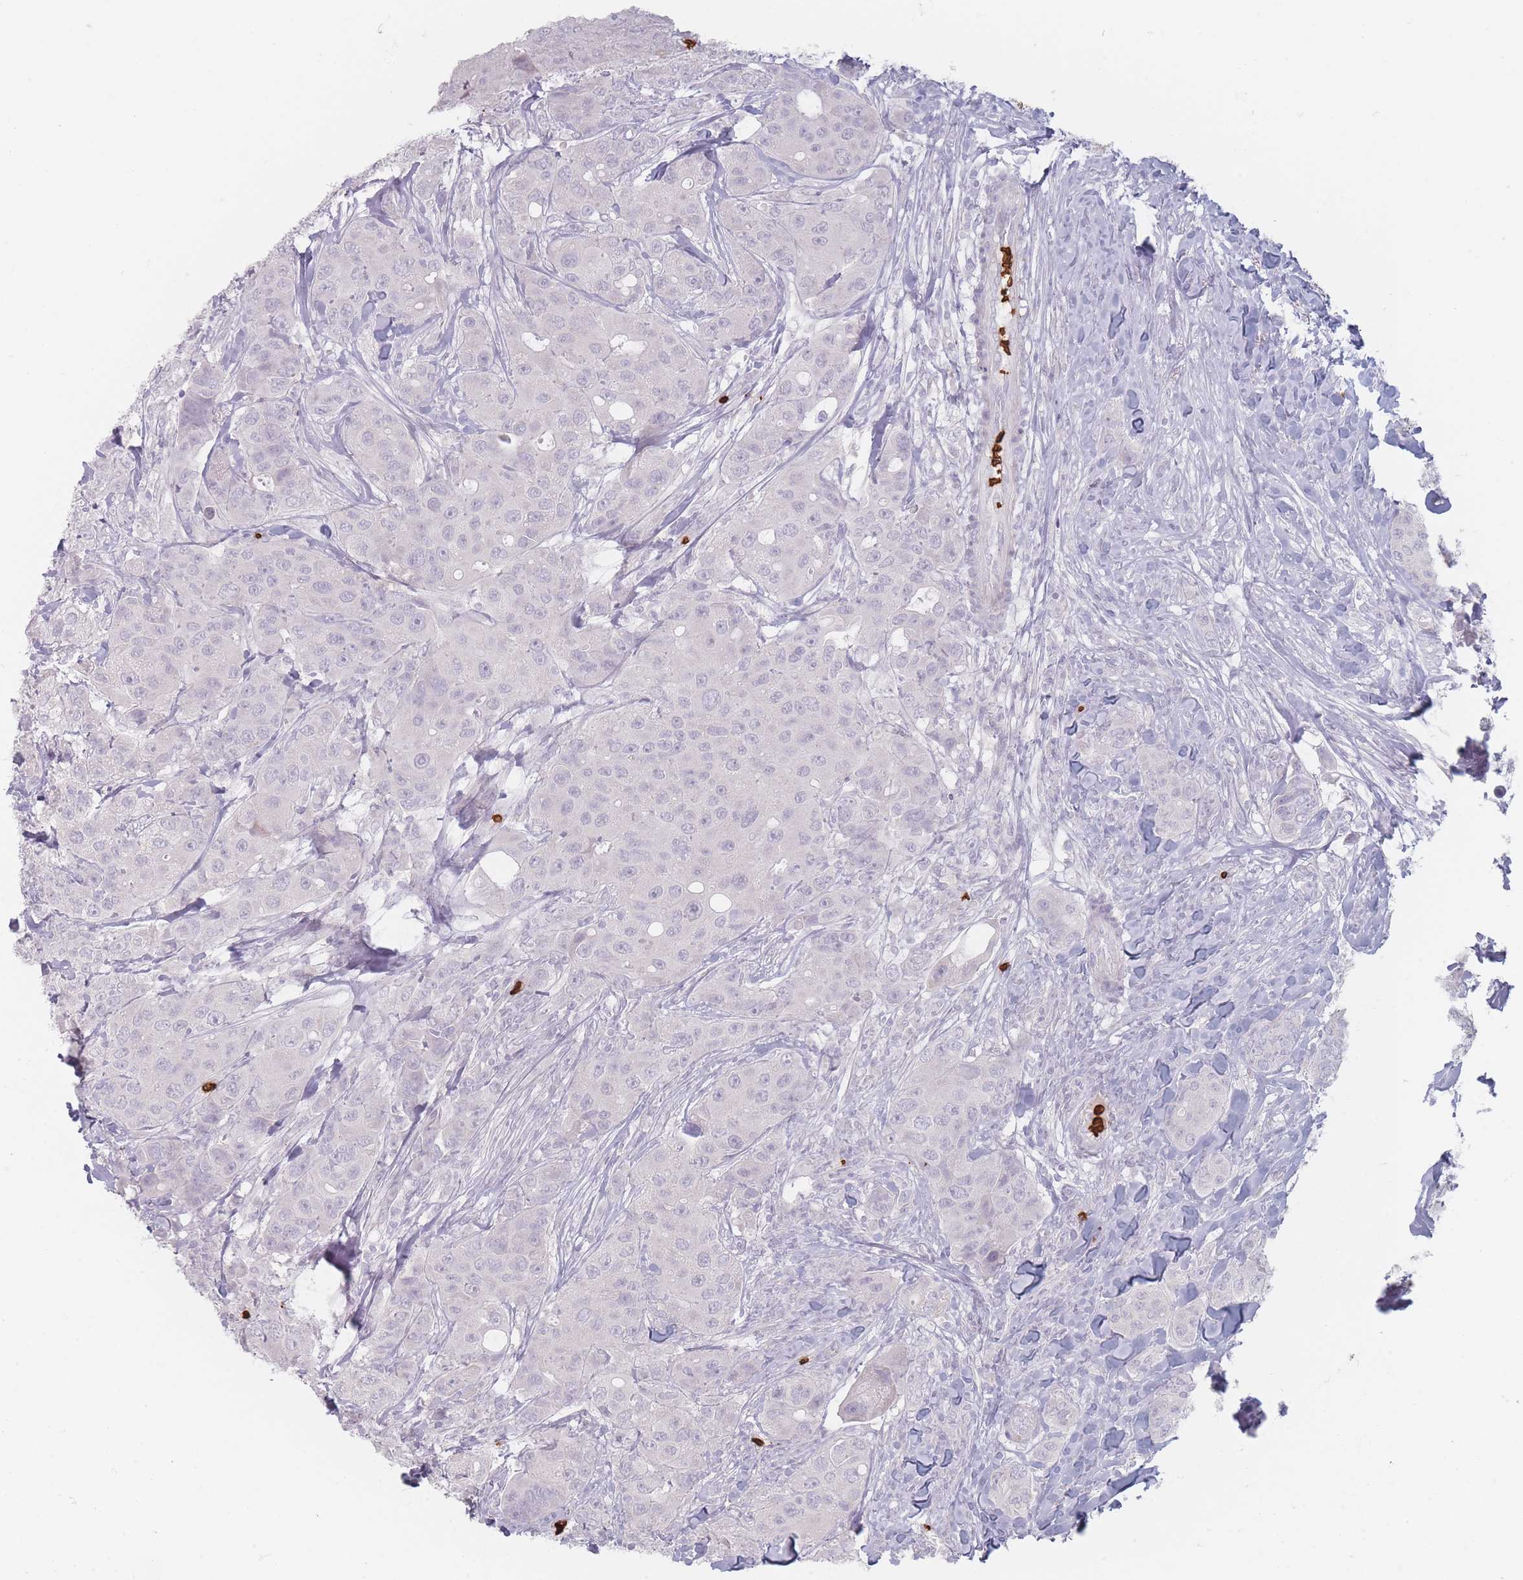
{"staining": {"intensity": "negative", "quantity": "none", "location": "none"}, "tissue": "breast cancer", "cell_type": "Tumor cells", "image_type": "cancer", "snomed": [{"axis": "morphology", "description": "Duct carcinoma"}, {"axis": "topography", "description": "Breast"}], "caption": "Immunohistochemistry (IHC) of breast cancer reveals no staining in tumor cells.", "gene": "SLC2A6", "patient": {"sex": "female", "age": 43}}